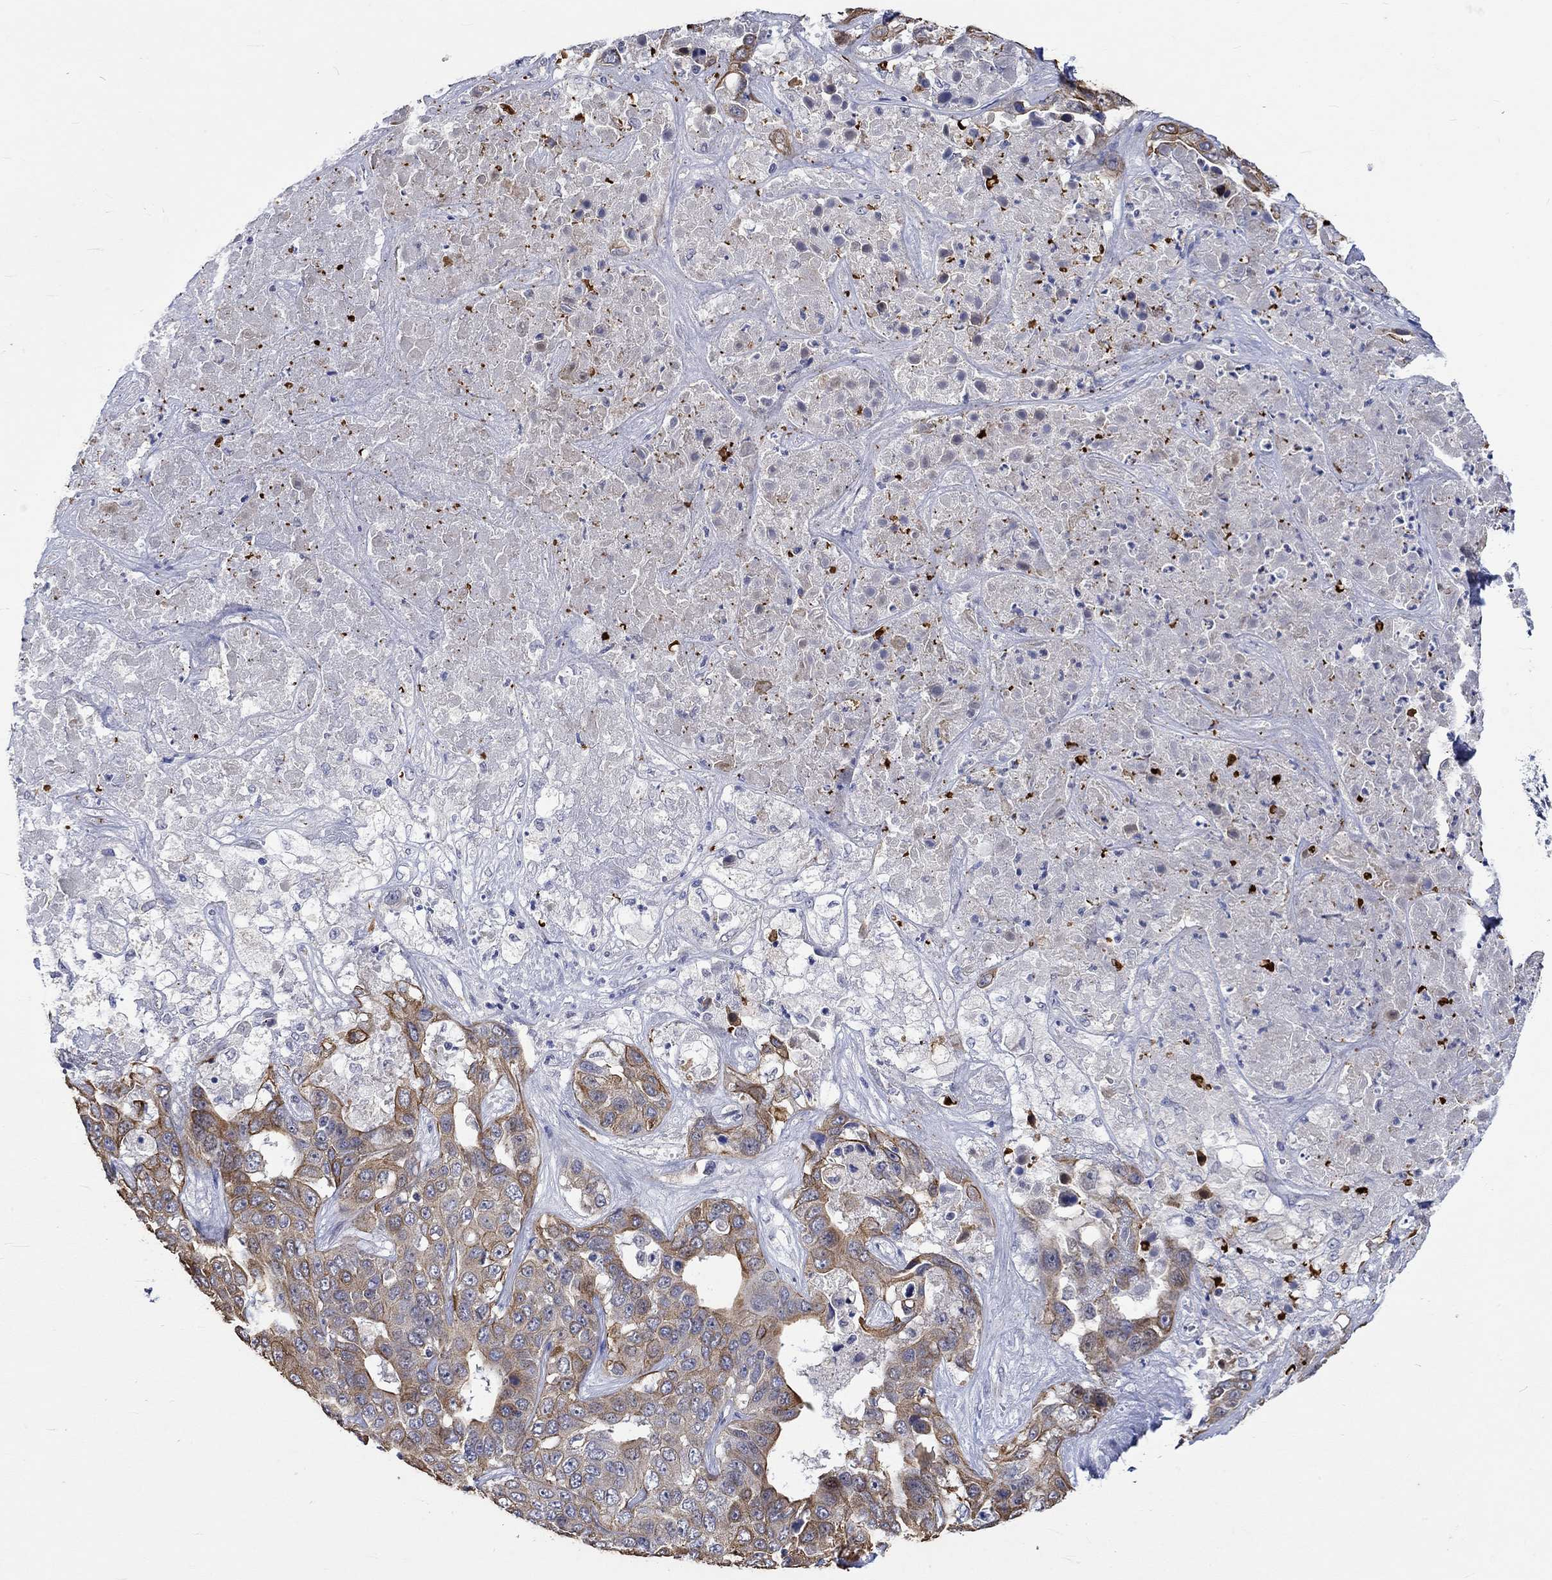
{"staining": {"intensity": "strong", "quantity": "25%-75%", "location": "cytoplasmic/membranous"}, "tissue": "liver cancer", "cell_type": "Tumor cells", "image_type": "cancer", "snomed": [{"axis": "morphology", "description": "Cholangiocarcinoma"}, {"axis": "topography", "description": "Liver"}], "caption": "Protein expression analysis of liver cancer (cholangiocarcinoma) reveals strong cytoplasmic/membranous positivity in about 25%-75% of tumor cells. (Brightfield microscopy of DAB IHC at high magnification).", "gene": "DDX3Y", "patient": {"sex": "female", "age": 52}}